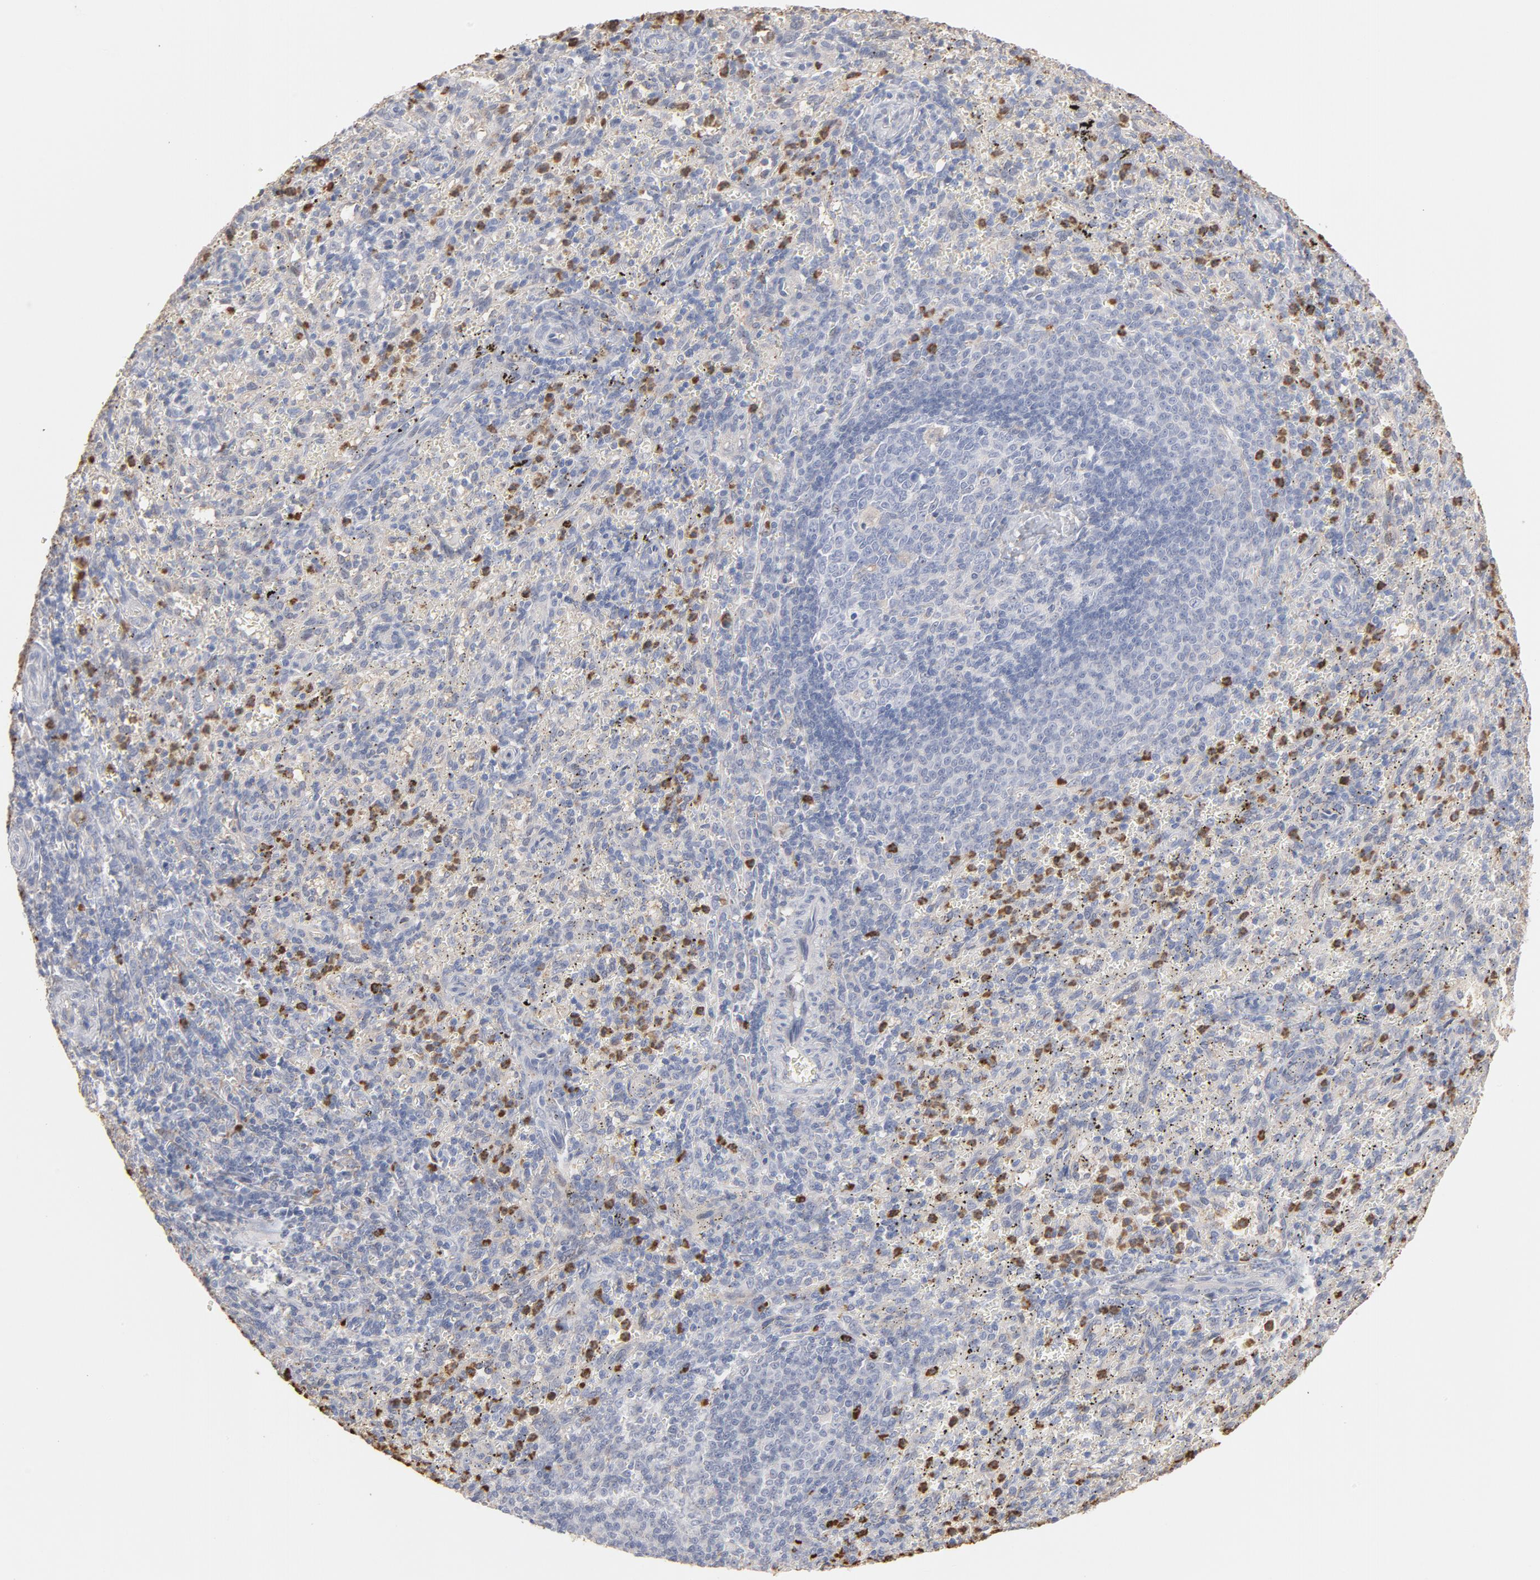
{"staining": {"intensity": "strong", "quantity": "<25%", "location": "cytoplasmic/membranous"}, "tissue": "spleen", "cell_type": "Cells in red pulp", "image_type": "normal", "snomed": [{"axis": "morphology", "description": "Normal tissue, NOS"}, {"axis": "topography", "description": "Spleen"}], "caption": "Immunohistochemistry of unremarkable human spleen demonstrates medium levels of strong cytoplasmic/membranous staining in about <25% of cells in red pulp. The protein is stained brown, and the nuclei are stained in blue (DAB IHC with brightfield microscopy, high magnification).", "gene": "PNMA1", "patient": {"sex": "female", "age": 10}}